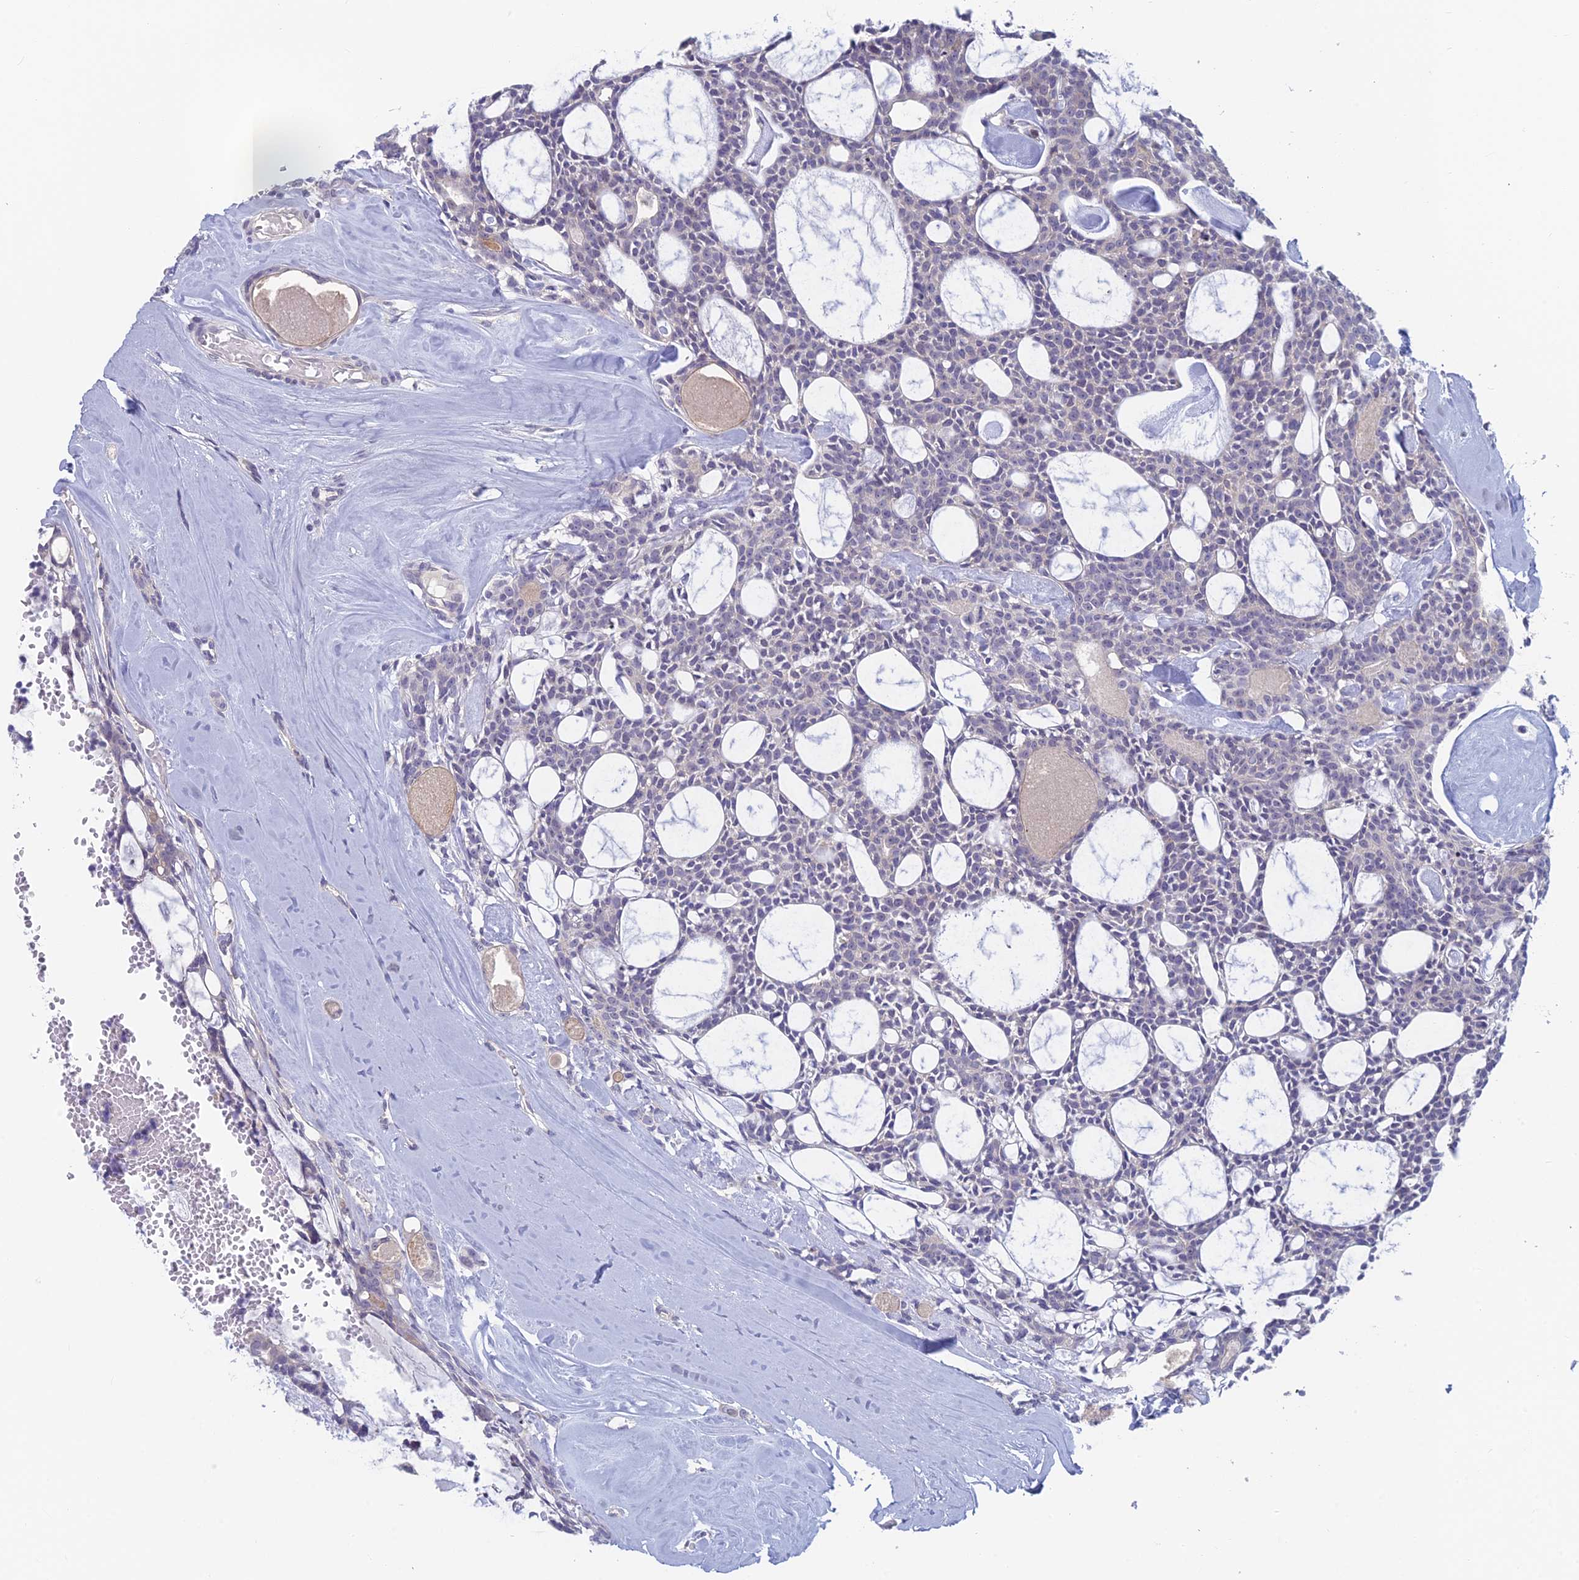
{"staining": {"intensity": "negative", "quantity": "none", "location": "none"}, "tissue": "head and neck cancer", "cell_type": "Tumor cells", "image_type": "cancer", "snomed": [{"axis": "morphology", "description": "Adenocarcinoma, NOS"}, {"axis": "topography", "description": "Salivary gland"}, {"axis": "topography", "description": "Head-Neck"}], "caption": "A photomicrograph of human head and neck cancer (adenocarcinoma) is negative for staining in tumor cells.", "gene": "PPP1R26", "patient": {"sex": "male", "age": 55}}